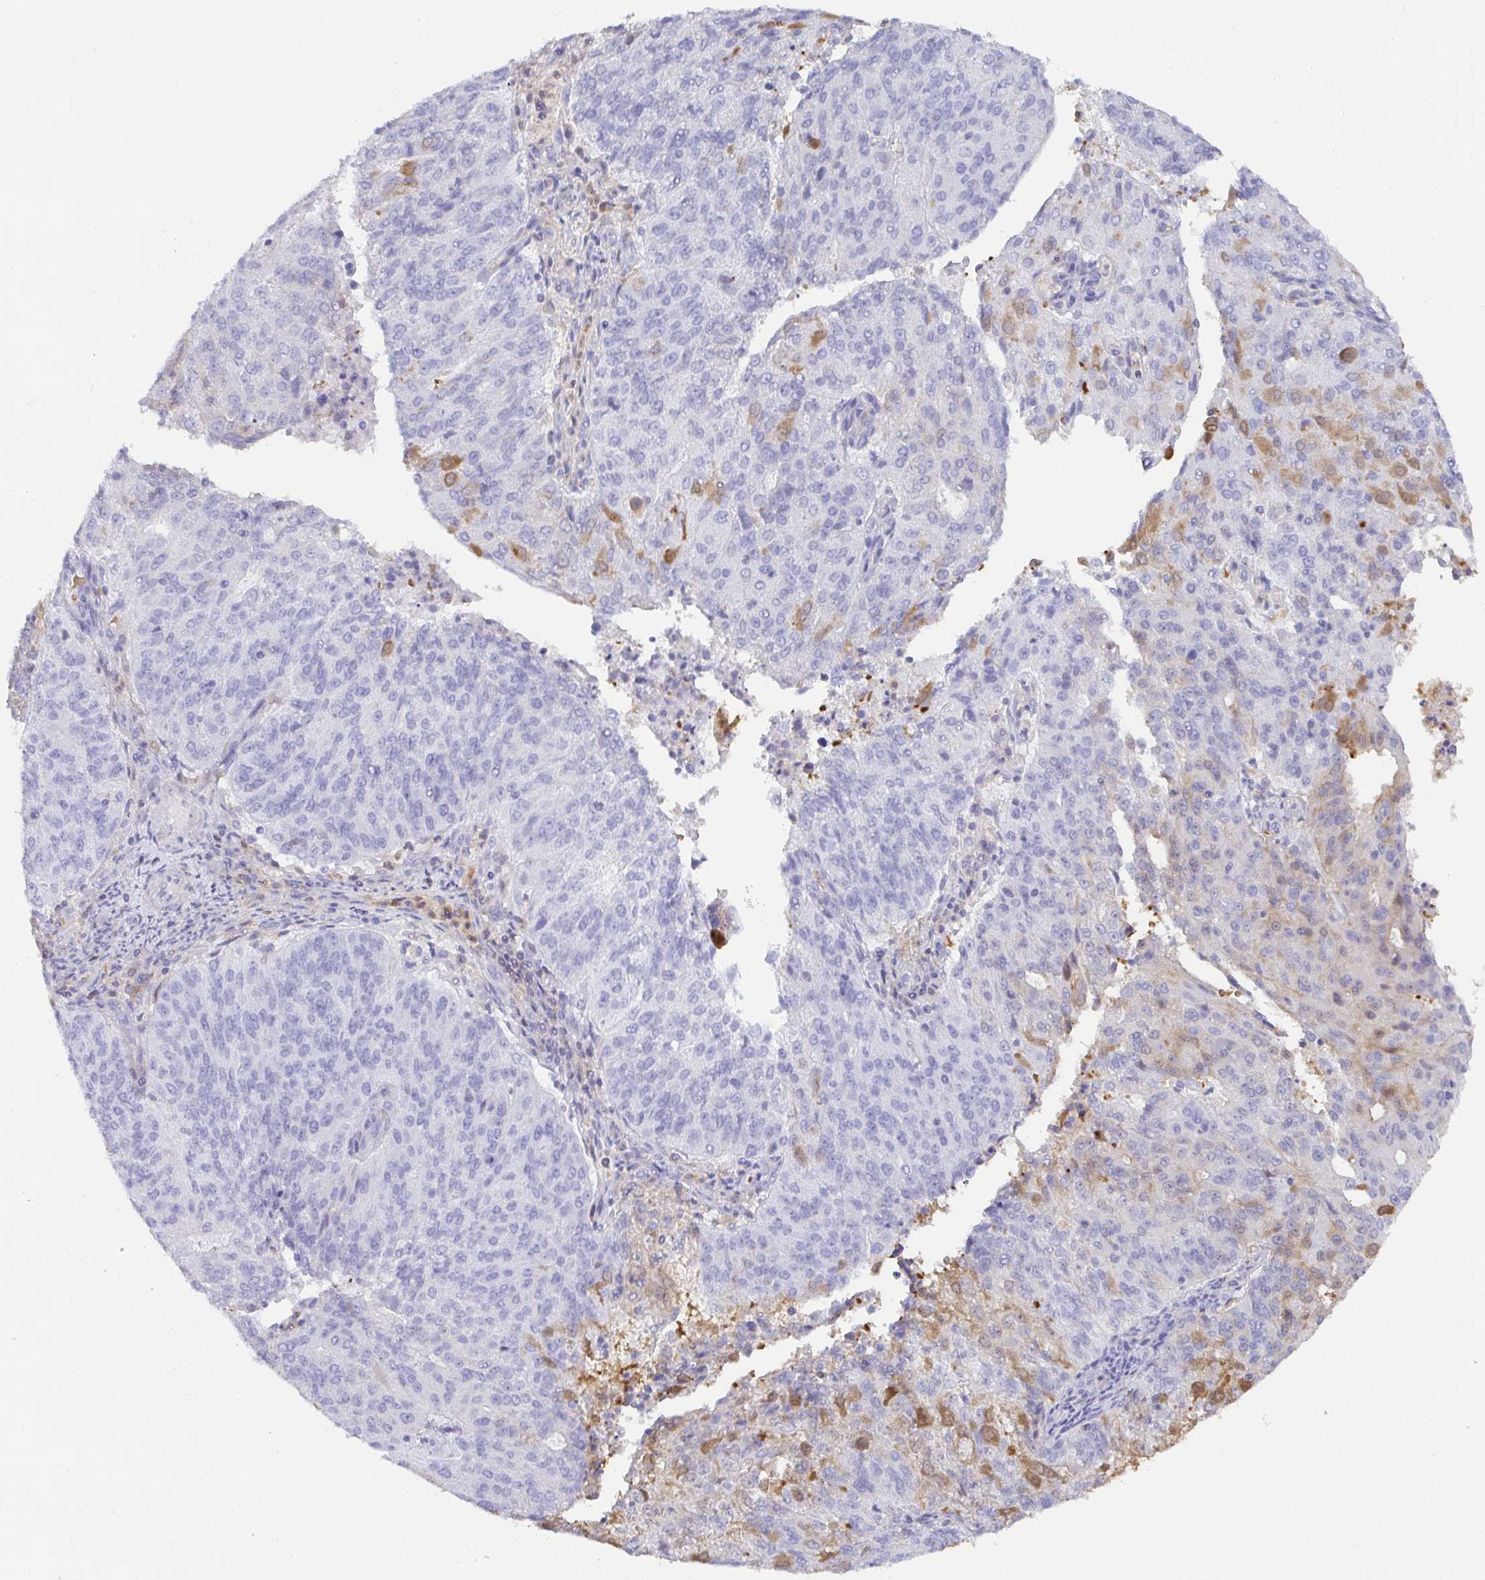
{"staining": {"intensity": "moderate", "quantity": "<25%", "location": "cytoplasmic/membranous"}, "tissue": "endometrial cancer", "cell_type": "Tumor cells", "image_type": "cancer", "snomed": [{"axis": "morphology", "description": "Adenocarcinoma, NOS"}, {"axis": "topography", "description": "Endometrium"}], "caption": "The photomicrograph reveals a brown stain indicating the presence of a protein in the cytoplasmic/membranous of tumor cells in endometrial adenocarcinoma.", "gene": "TNFAIP8", "patient": {"sex": "female", "age": 82}}